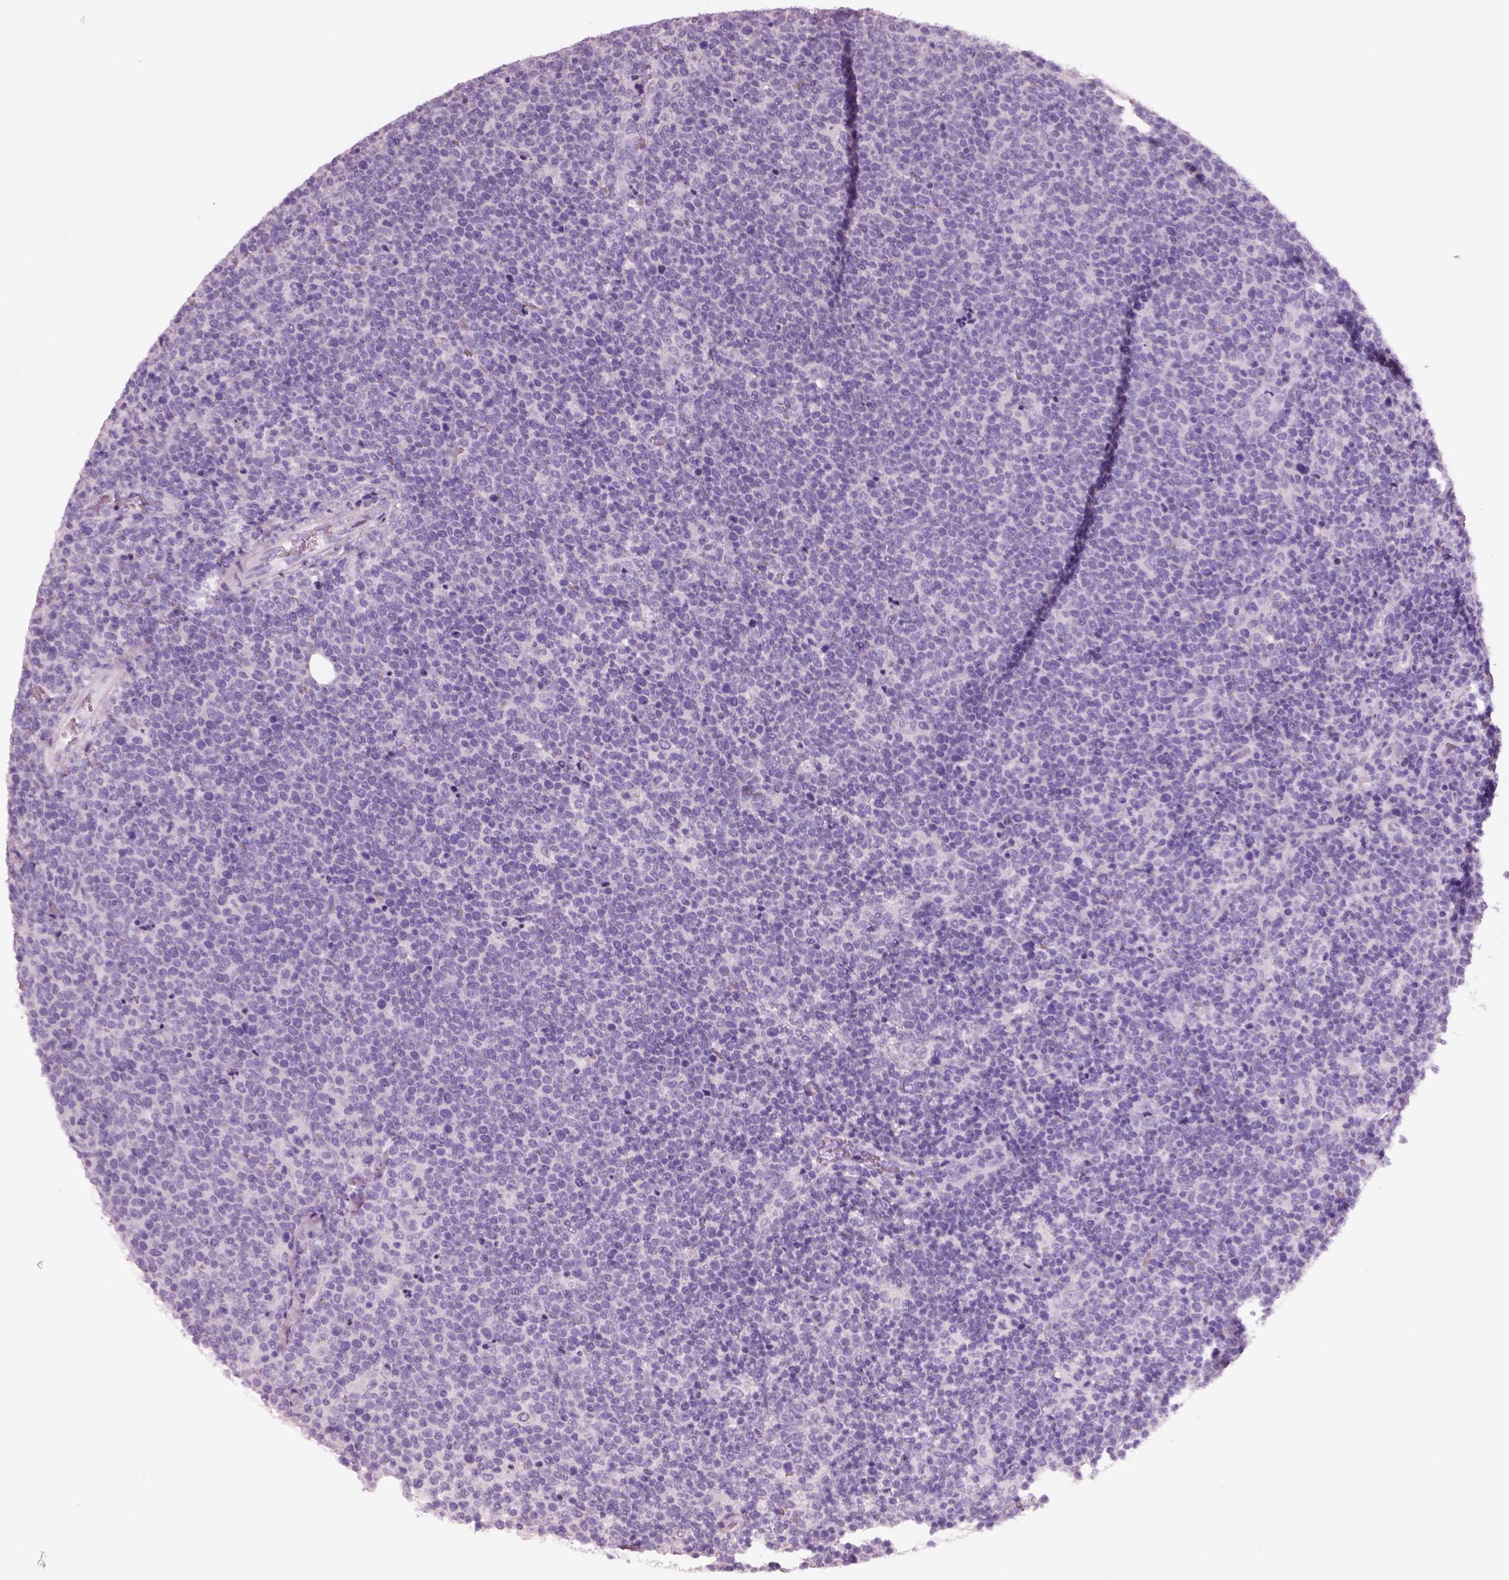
{"staining": {"intensity": "negative", "quantity": "none", "location": "none"}, "tissue": "lymphoma", "cell_type": "Tumor cells", "image_type": "cancer", "snomed": [{"axis": "morphology", "description": "Malignant lymphoma, non-Hodgkin's type, High grade"}, {"axis": "topography", "description": "Lymph node"}], "caption": "The histopathology image exhibits no significant expression in tumor cells of high-grade malignant lymphoma, non-Hodgkin's type. (DAB (3,3'-diaminobenzidine) IHC visualized using brightfield microscopy, high magnification).", "gene": "PNOC", "patient": {"sex": "male", "age": 61}}